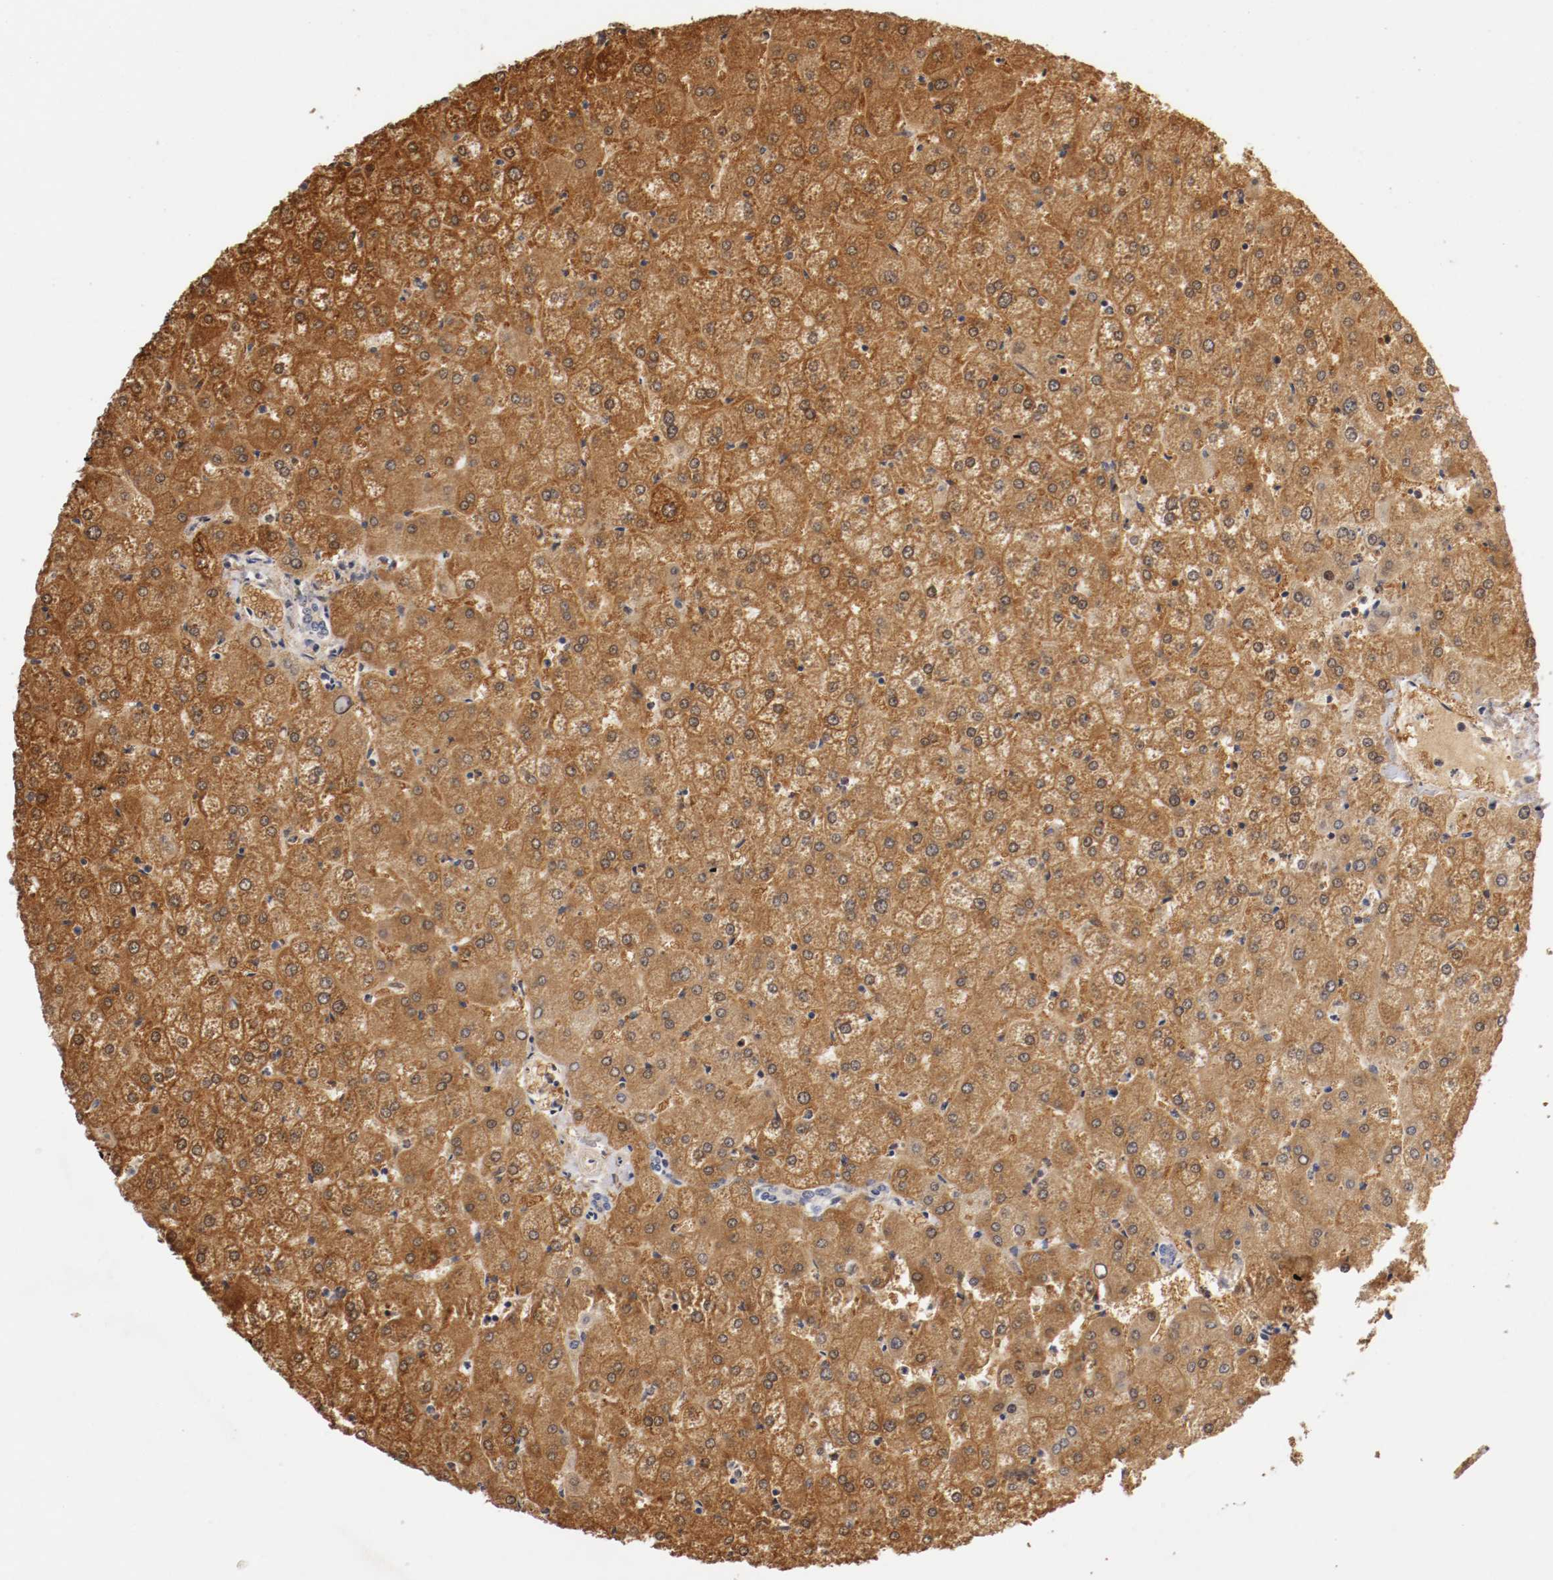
{"staining": {"intensity": "negative", "quantity": "none", "location": "none"}, "tissue": "liver", "cell_type": "Cholangiocytes", "image_type": "normal", "snomed": [{"axis": "morphology", "description": "Normal tissue, NOS"}, {"axis": "topography", "description": "Liver"}], "caption": "The immunohistochemistry histopathology image has no significant positivity in cholangiocytes of liver.", "gene": "TNFRSF1B", "patient": {"sex": "female", "age": 32}}